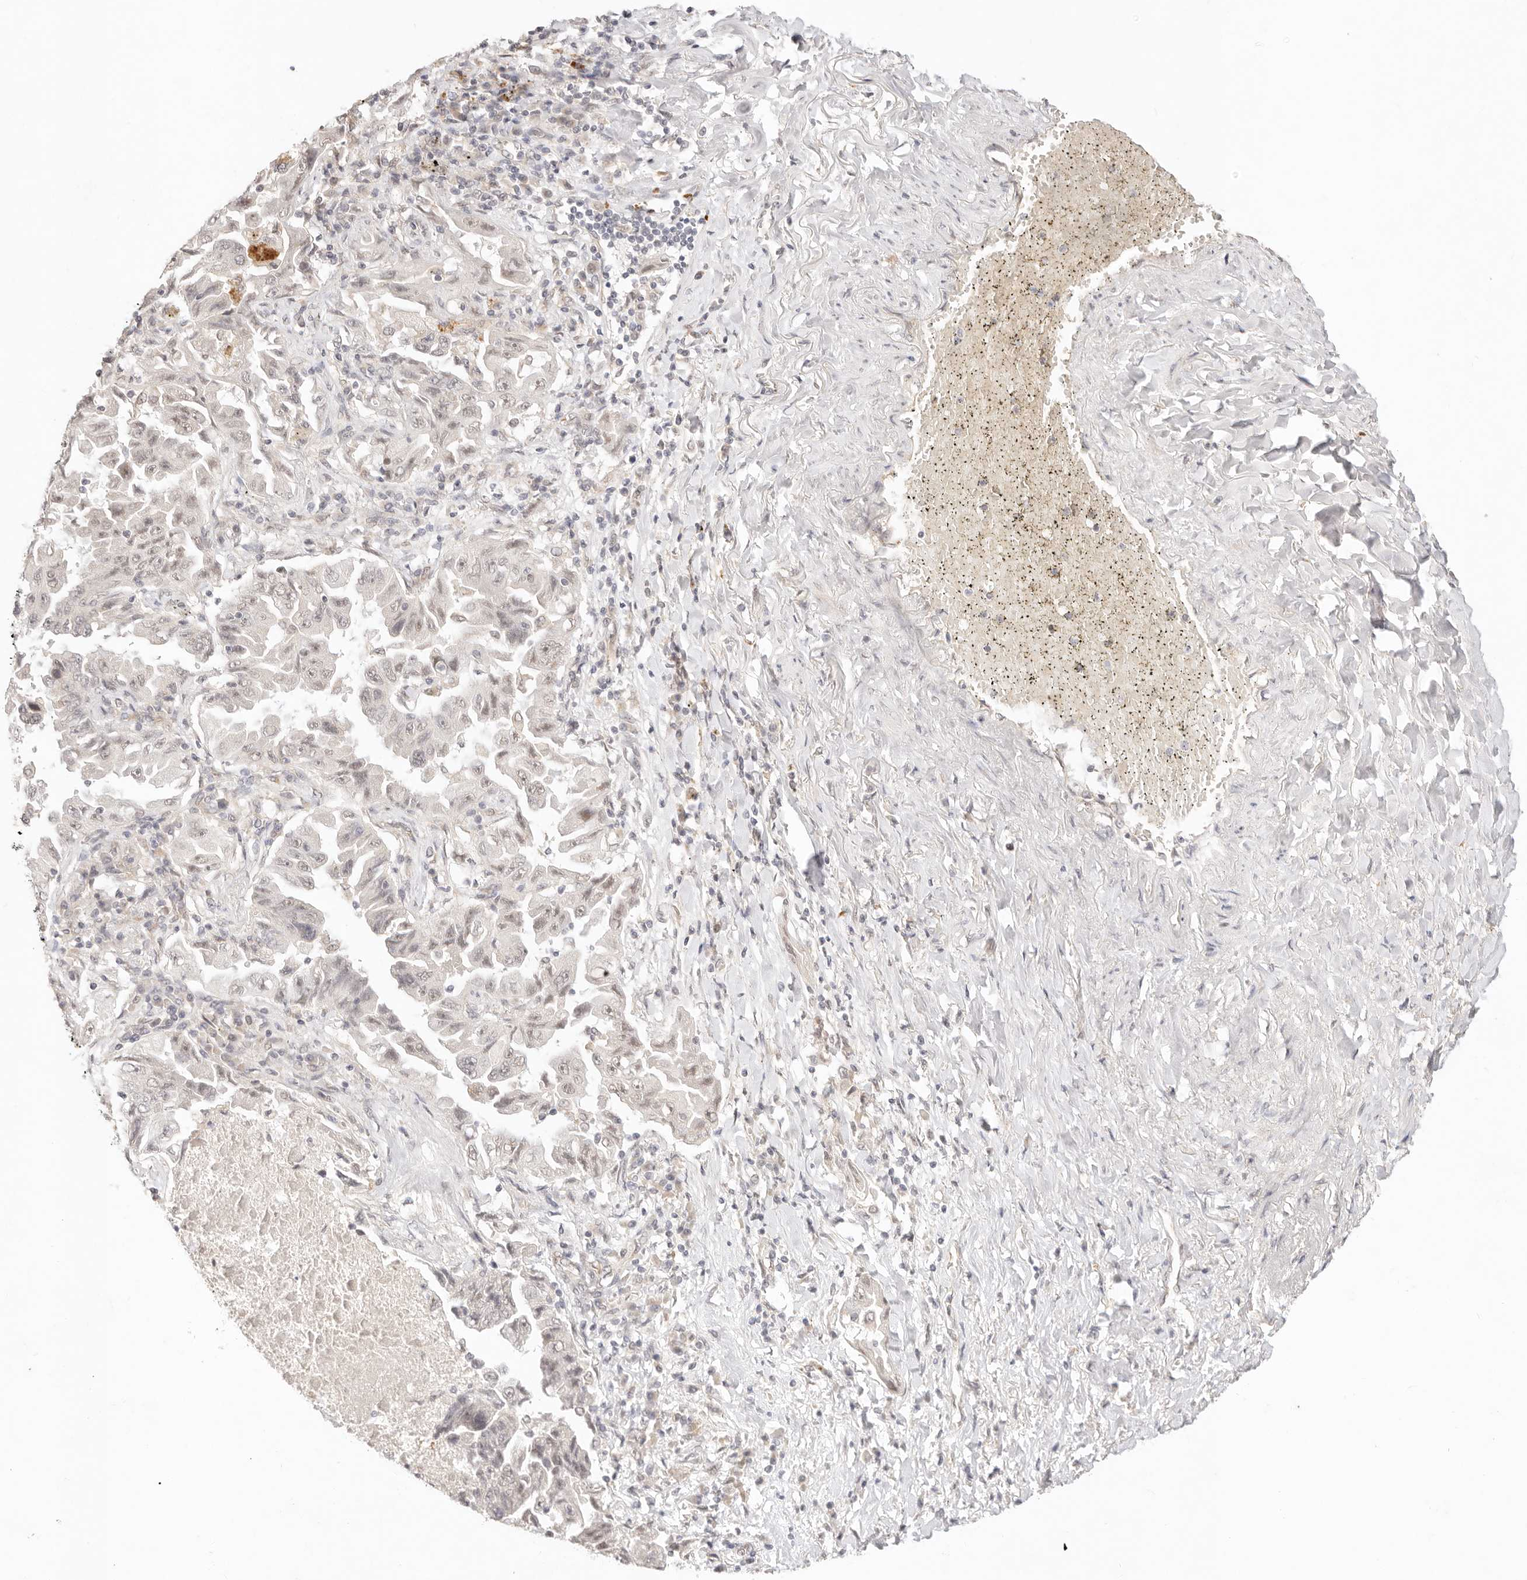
{"staining": {"intensity": "negative", "quantity": "none", "location": "none"}, "tissue": "lung cancer", "cell_type": "Tumor cells", "image_type": "cancer", "snomed": [{"axis": "morphology", "description": "Adenocarcinoma, NOS"}, {"axis": "topography", "description": "Lung"}], "caption": "The photomicrograph demonstrates no significant positivity in tumor cells of adenocarcinoma (lung).", "gene": "GPR156", "patient": {"sex": "female", "age": 51}}